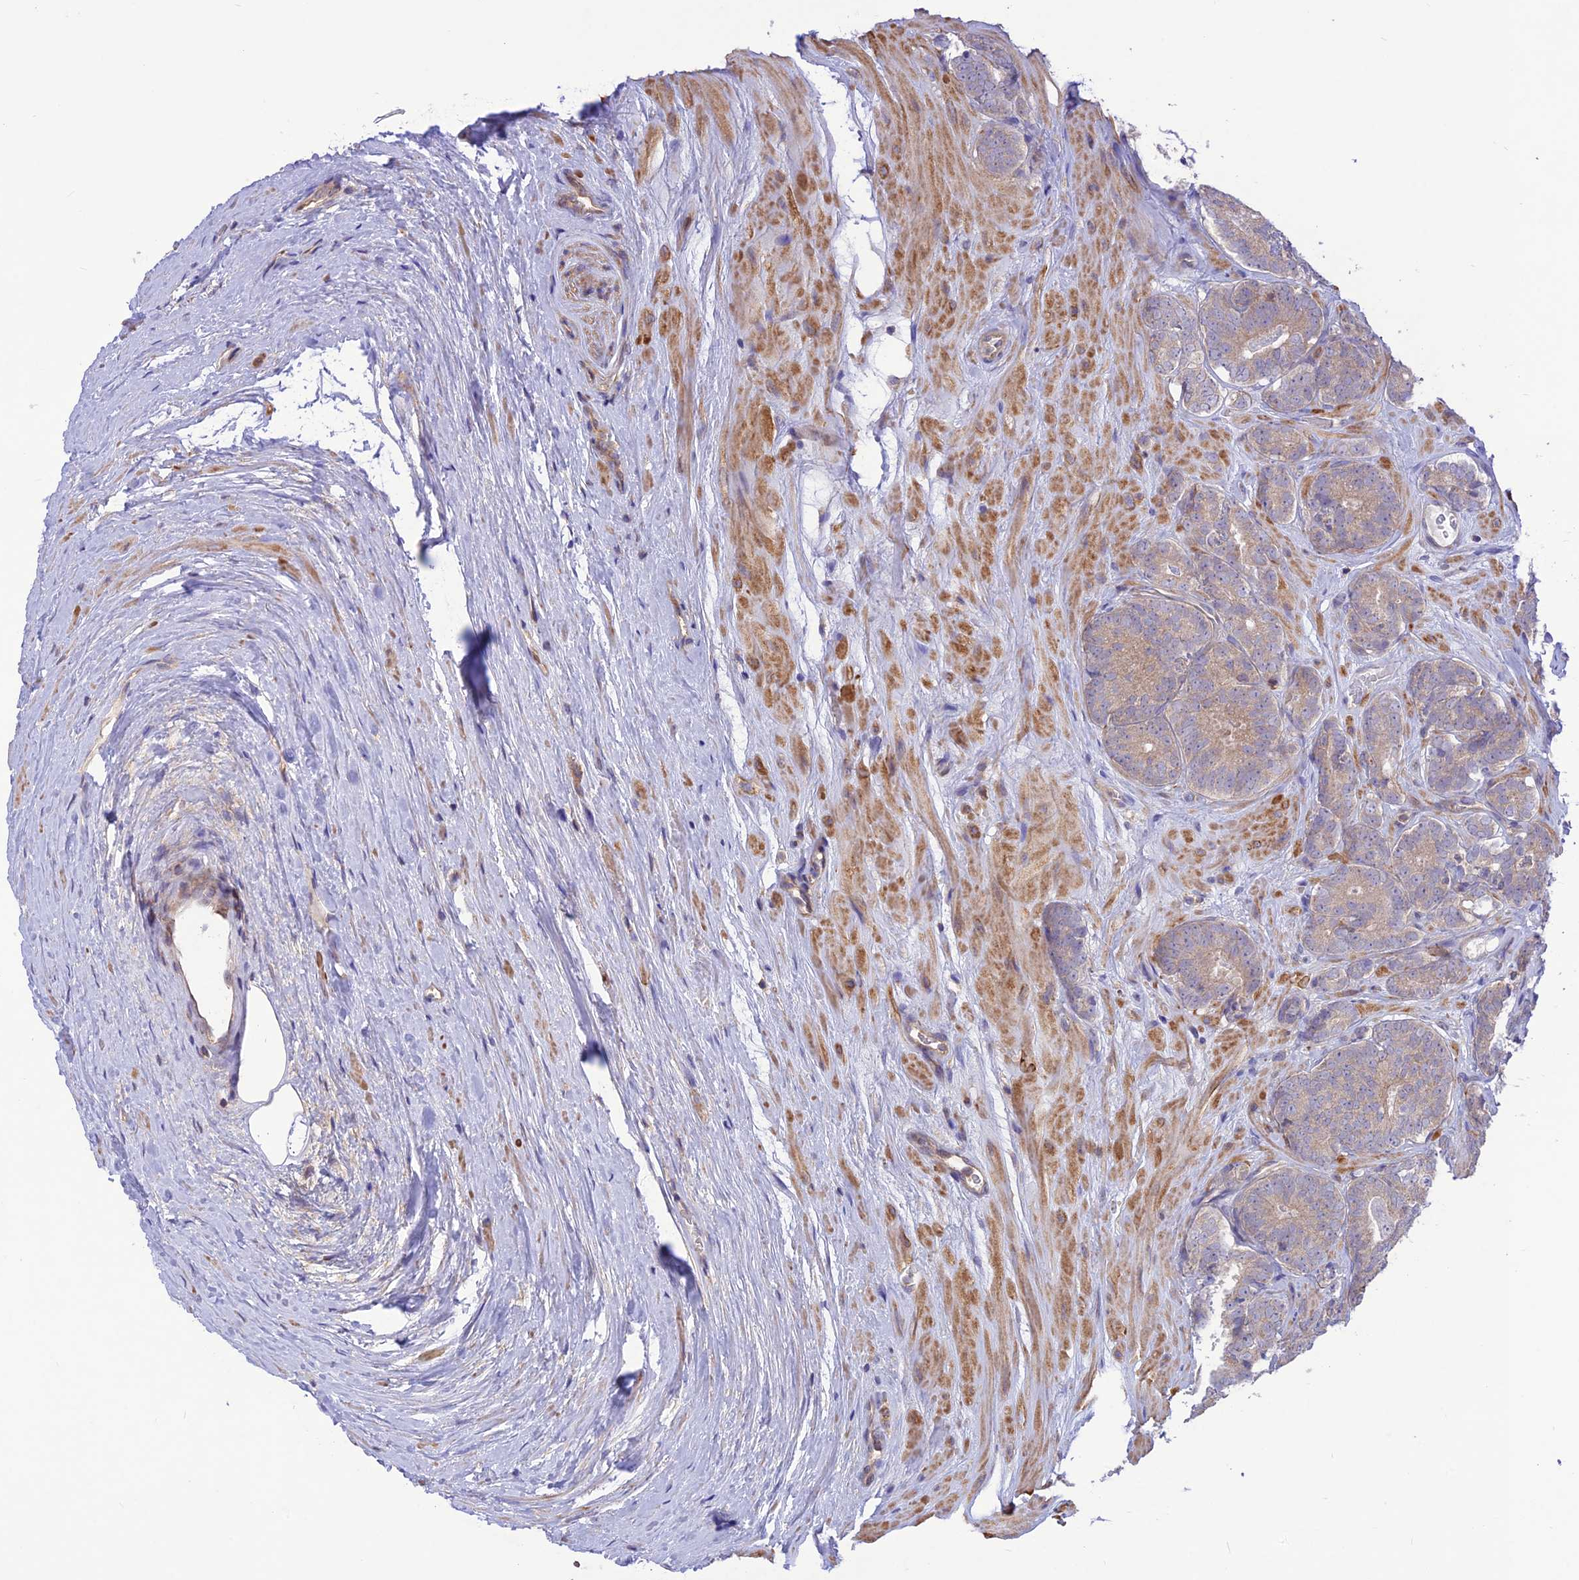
{"staining": {"intensity": "weak", "quantity": "25%-75%", "location": "cytoplasmic/membranous"}, "tissue": "prostate cancer", "cell_type": "Tumor cells", "image_type": "cancer", "snomed": [{"axis": "morphology", "description": "Adenocarcinoma, High grade"}, {"axis": "topography", "description": "Prostate"}], "caption": "Immunohistochemistry (IHC) histopathology image of prostate cancer stained for a protein (brown), which displays low levels of weak cytoplasmic/membranous positivity in approximately 25%-75% of tumor cells.", "gene": "FCHSD1", "patient": {"sex": "male", "age": 63}}